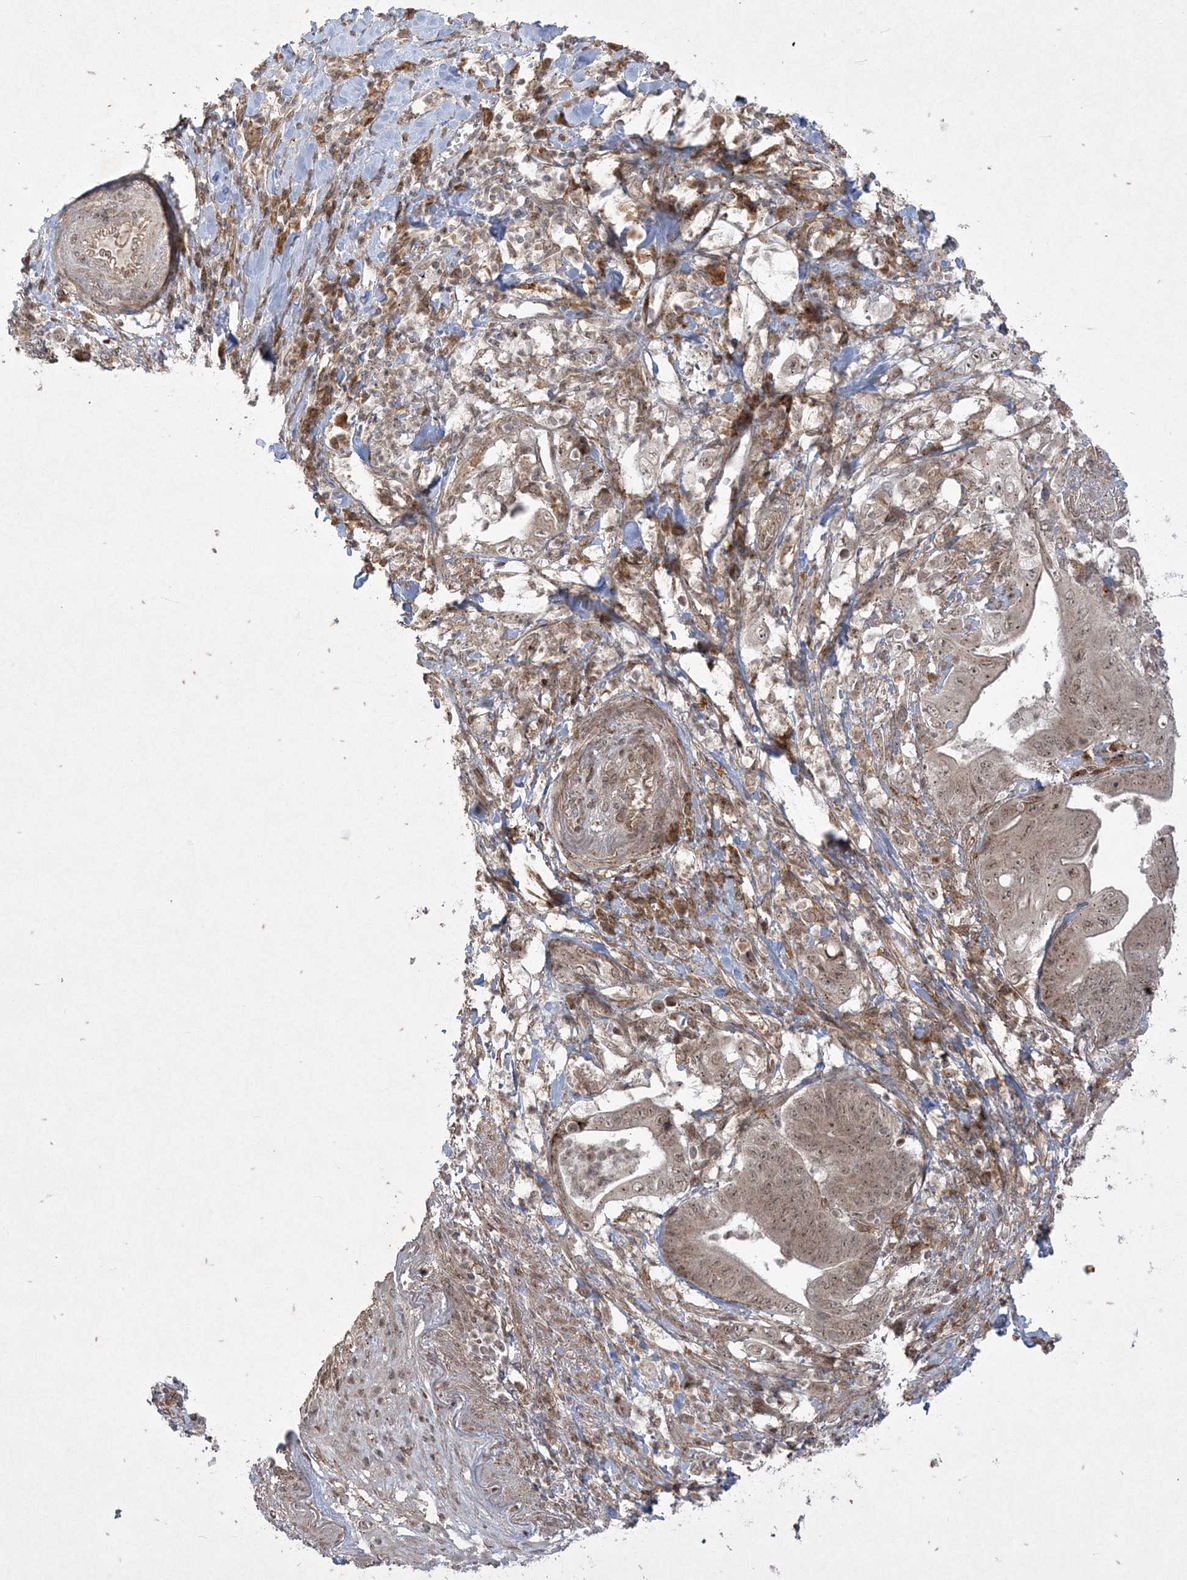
{"staining": {"intensity": "weak", "quantity": ">75%", "location": "cytoplasmic/membranous,nuclear"}, "tissue": "stomach cancer", "cell_type": "Tumor cells", "image_type": "cancer", "snomed": [{"axis": "morphology", "description": "Adenocarcinoma, NOS"}, {"axis": "topography", "description": "Stomach"}], "caption": "This is an image of immunohistochemistry (IHC) staining of stomach adenocarcinoma, which shows weak positivity in the cytoplasmic/membranous and nuclear of tumor cells.", "gene": "RRAS", "patient": {"sex": "female", "age": 73}}